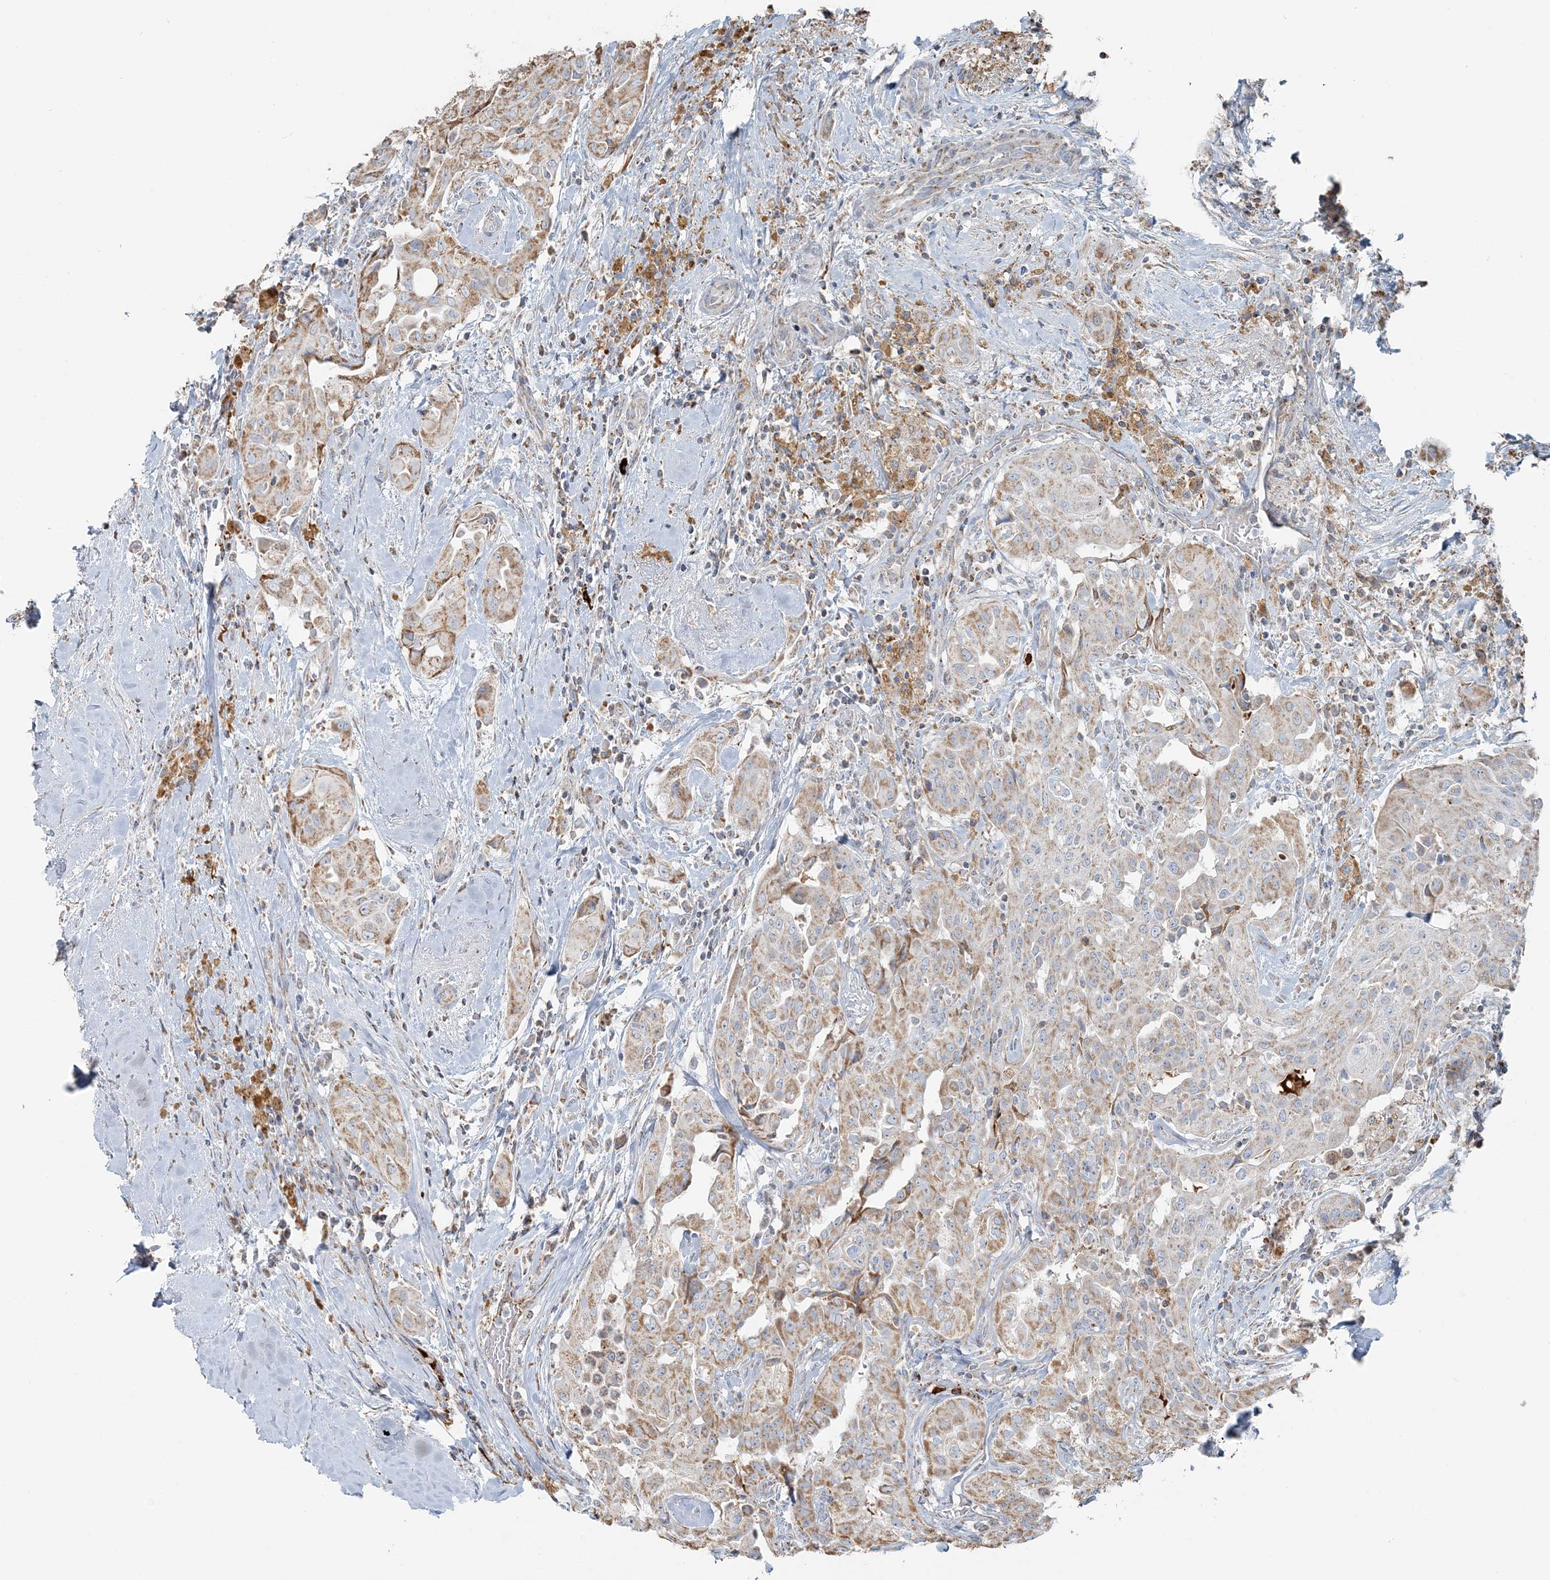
{"staining": {"intensity": "moderate", "quantity": ">75%", "location": "cytoplasmic/membranous"}, "tissue": "thyroid cancer", "cell_type": "Tumor cells", "image_type": "cancer", "snomed": [{"axis": "morphology", "description": "Papillary adenocarcinoma, NOS"}, {"axis": "topography", "description": "Thyroid gland"}], "caption": "Protein analysis of thyroid papillary adenocarcinoma tissue shows moderate cytoplasmic/membranous expression in approximately >75% of tumor cells.", "gene": "SLC22A16", "patient": {"sex": "female", "age": 59}}